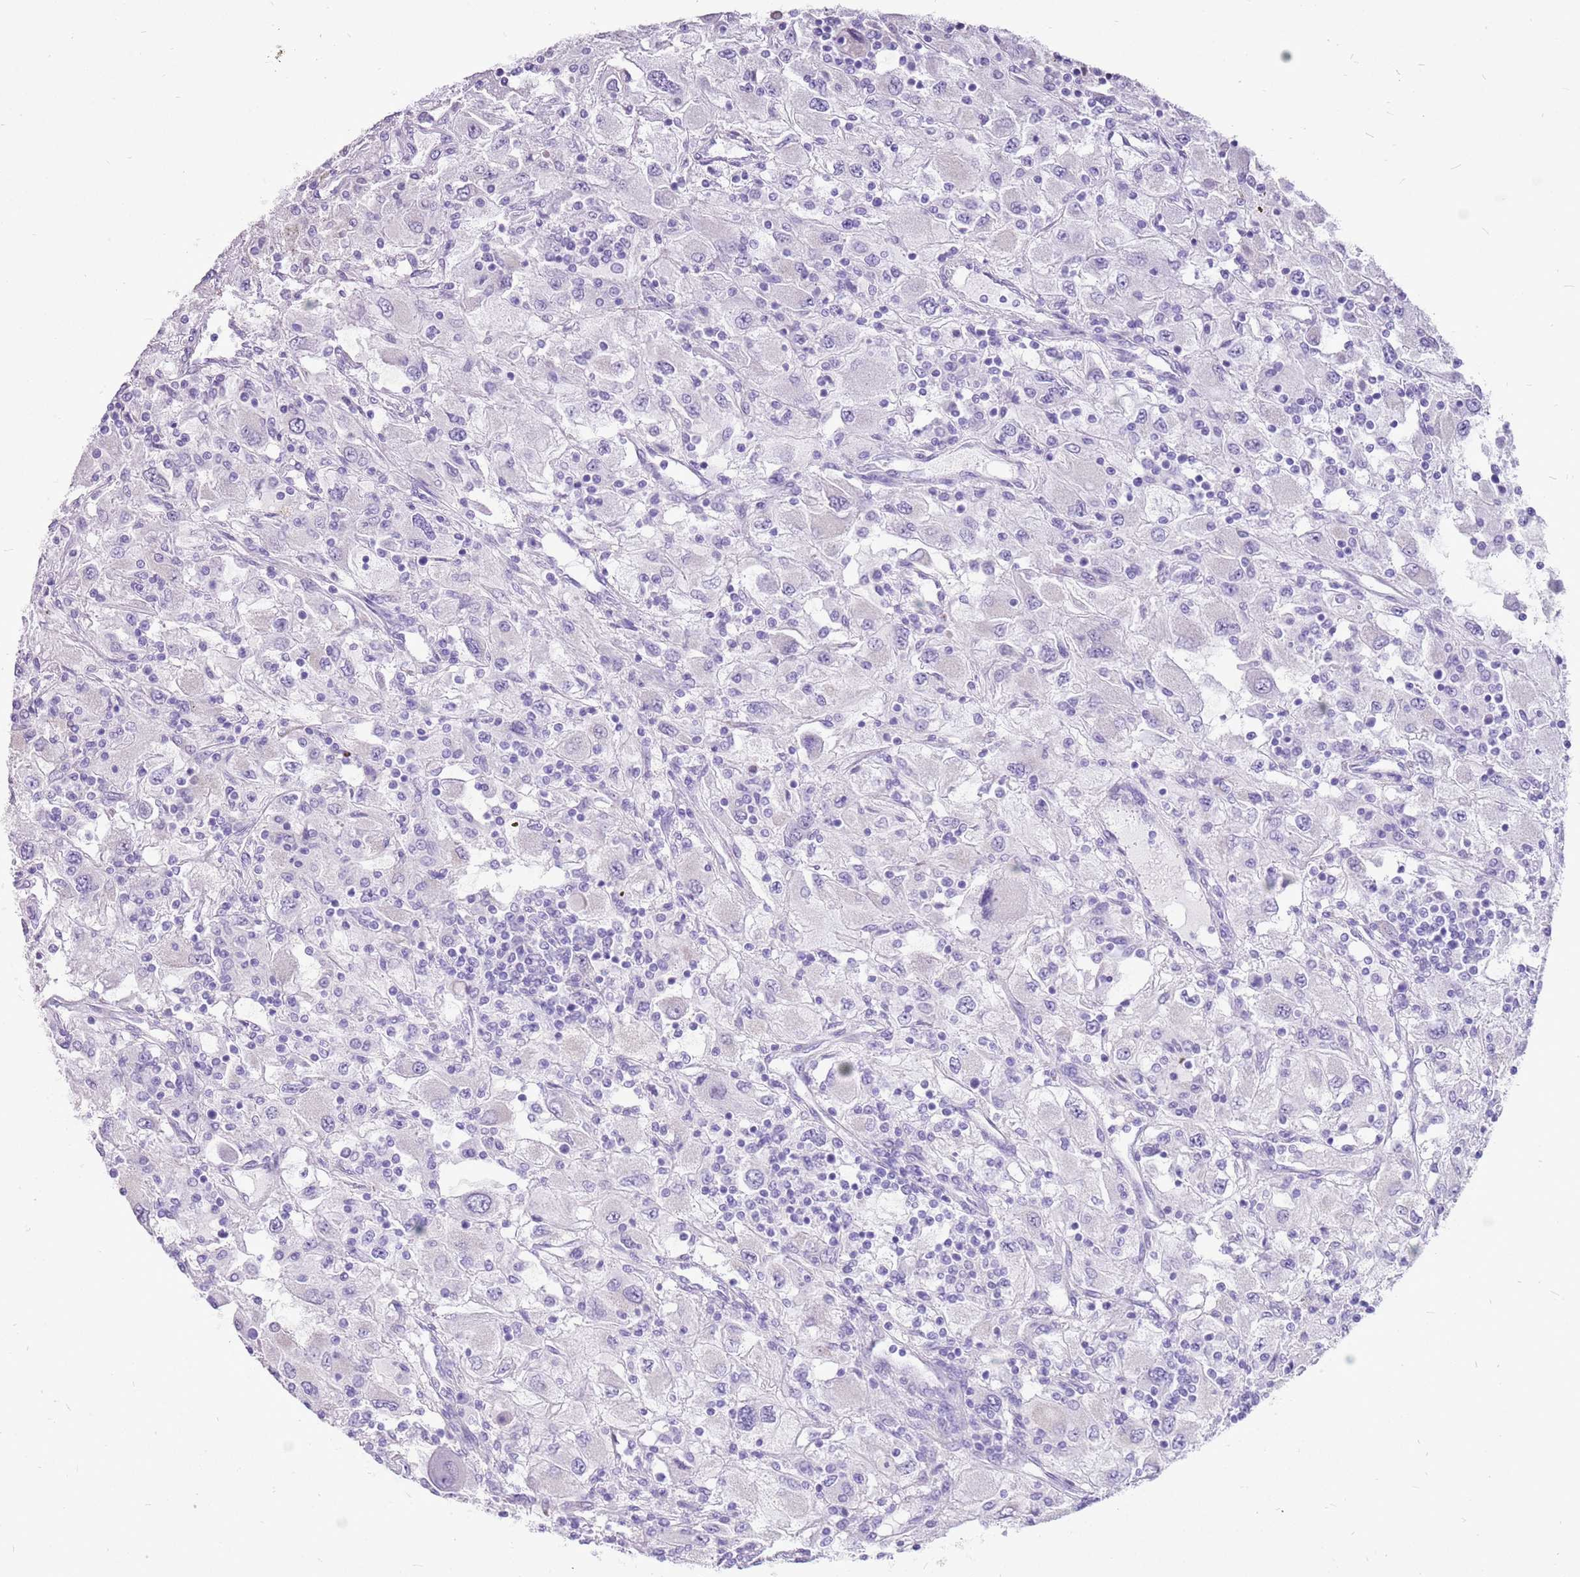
{"staining": {"intensity": "negative", "quantity": "none", "location": "none"}, "tissue": "renal cancer", "cell_type": "Tumor cells", "image_type": "cancer", "snomed": [{"axis": "morphology", "description": "Adenocarcinoma, NOS"}, {"axis": "topography", "description": "Kidney"}], "caption": "Renal cancer stained for a protein using IHC exhibits no staining tumor cells.", "gene": "ACSS3", "patient": {"sex": "female", "age": 67}}